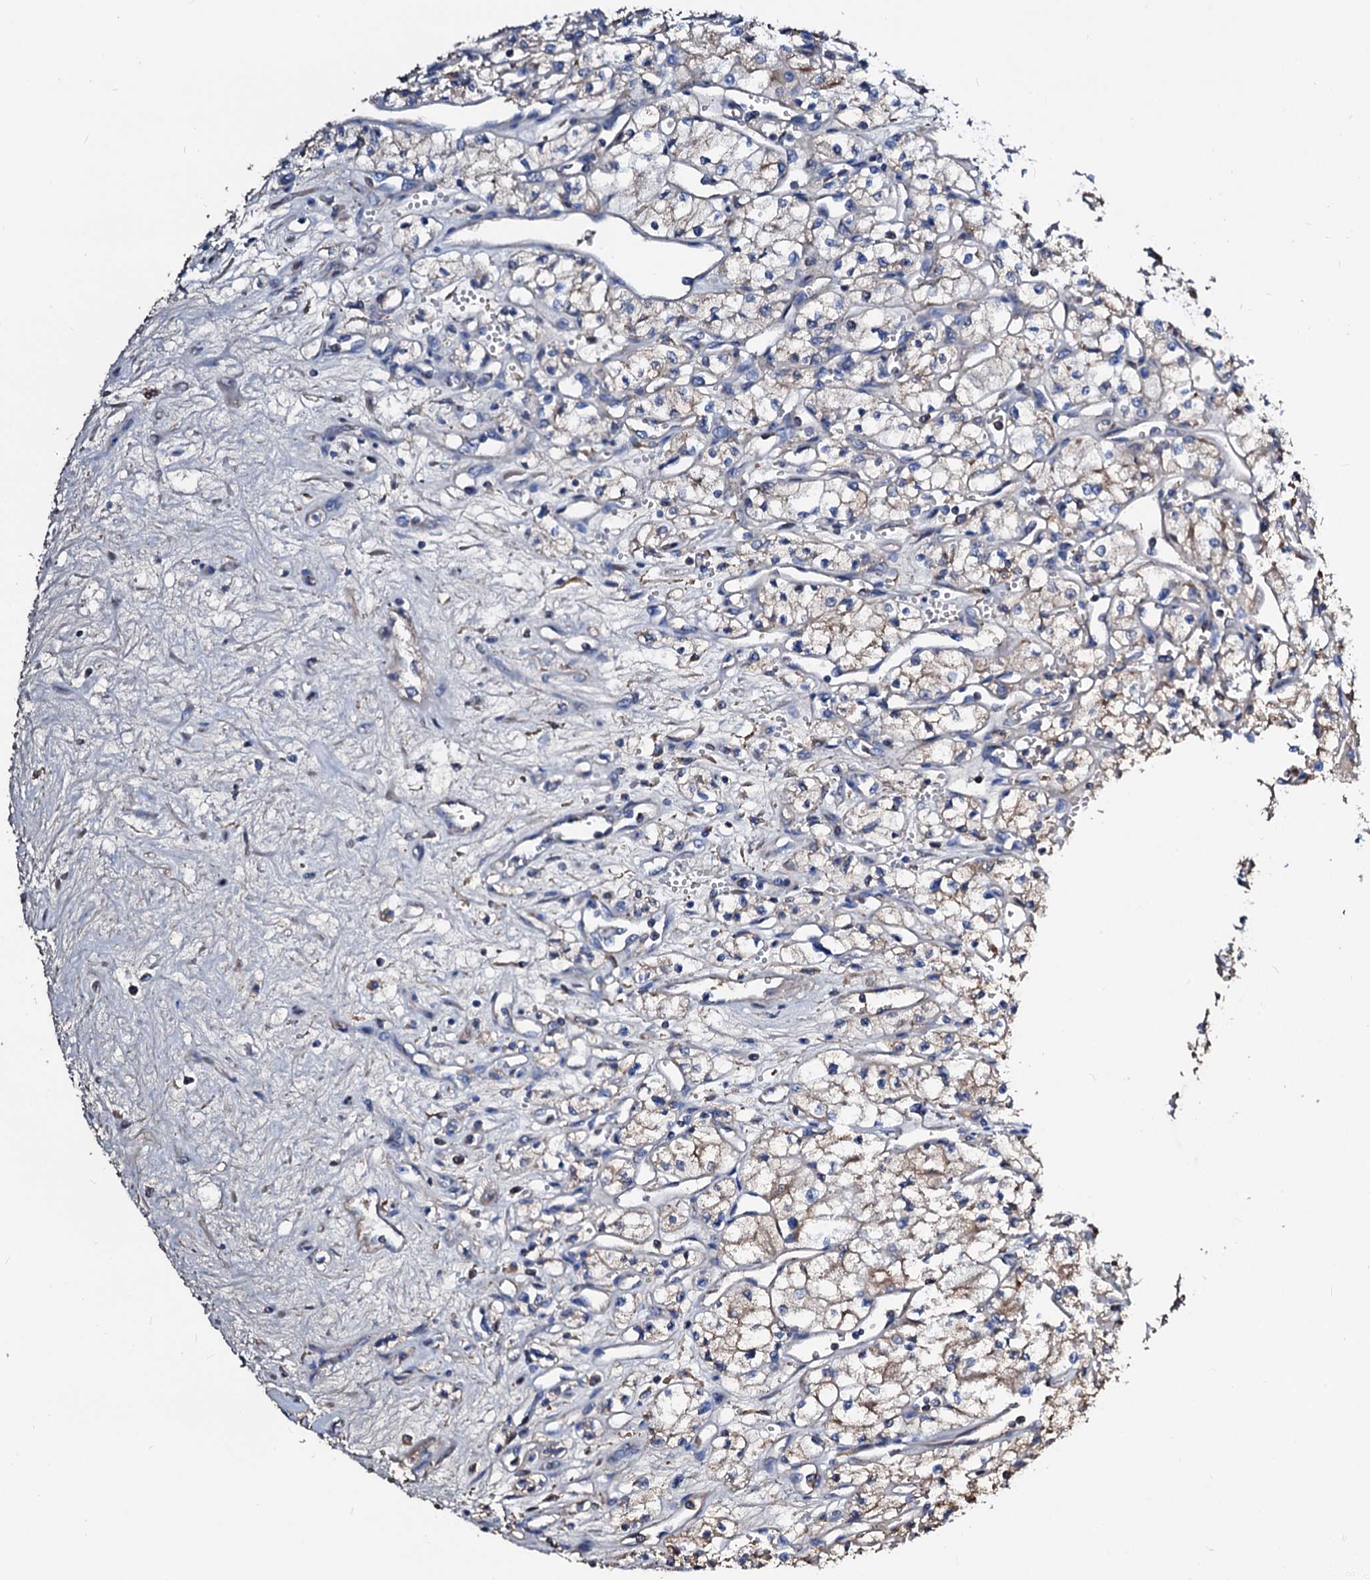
{"staining": {"intensity": "weak", "quantity": "25%-75%", "location": "cytoplasmic/membranous"}, "tissue": "renal cancer", "cell_type": "Tumor cells", "image_type": "cancer", "snomed": [{"axis": "morphology", "description": "Adenocarcinoma, NOS"}, {"axis": "topography", "description": "Kidney"}], "caption": "Immunohistochemical staining of human renal cancer demonstrates weak cytoplasmic/membranous protein positivity in about 25%-75% of tumor cells. The protein is stained brown, and the nuclei are stained in blue (DAB (3,3'-diaminobenzidine) IHC with brightfield microscopy, high magnification).", "gene": "CSKMT", "patient": {"sex": "male", "age": 59}}